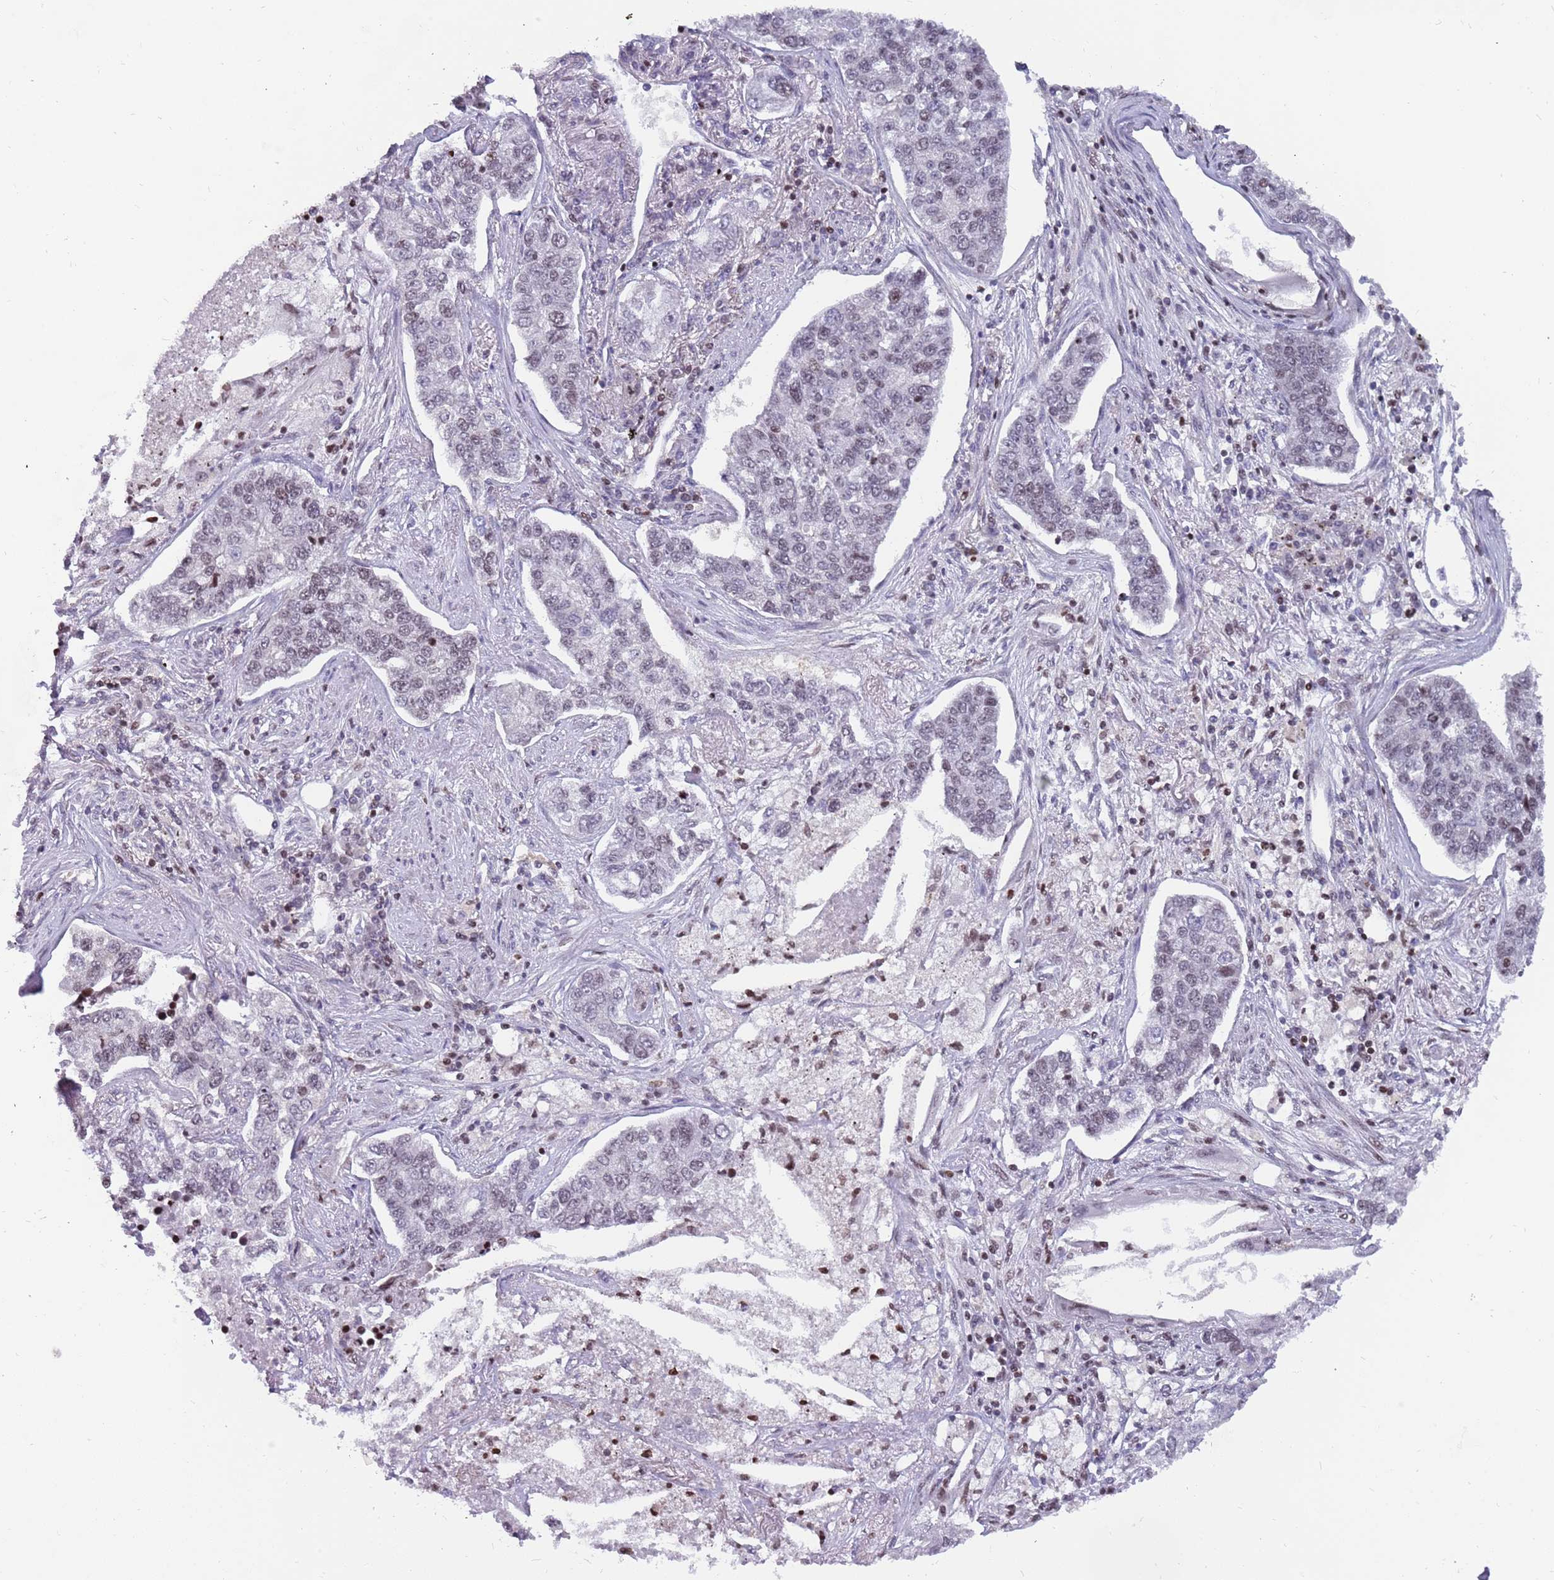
{"staining": {"intensity": "moderate", "quantity": "<25%", "location": "nuclear"}, "tissue": "lung cancer", "cell_type": "Tumor cells", "image_type": "cancer", "snomed": [{"axis": "morphology", "description": "Adenocarcinoma, NOS"}, {"axis": "topography", "description": "Lung"}], "caption": "High-power microscopy captured an immunohistochemistry histopathology image of lung cancer (adenocarcinoma), revealing moderate nuclear staining in about <25% of tumor cells. (Brightfield microscopy of DAB IHC at high magnification).", "gene": "ARHGEF5", "patient": {"sex": "male", "age": 49}}